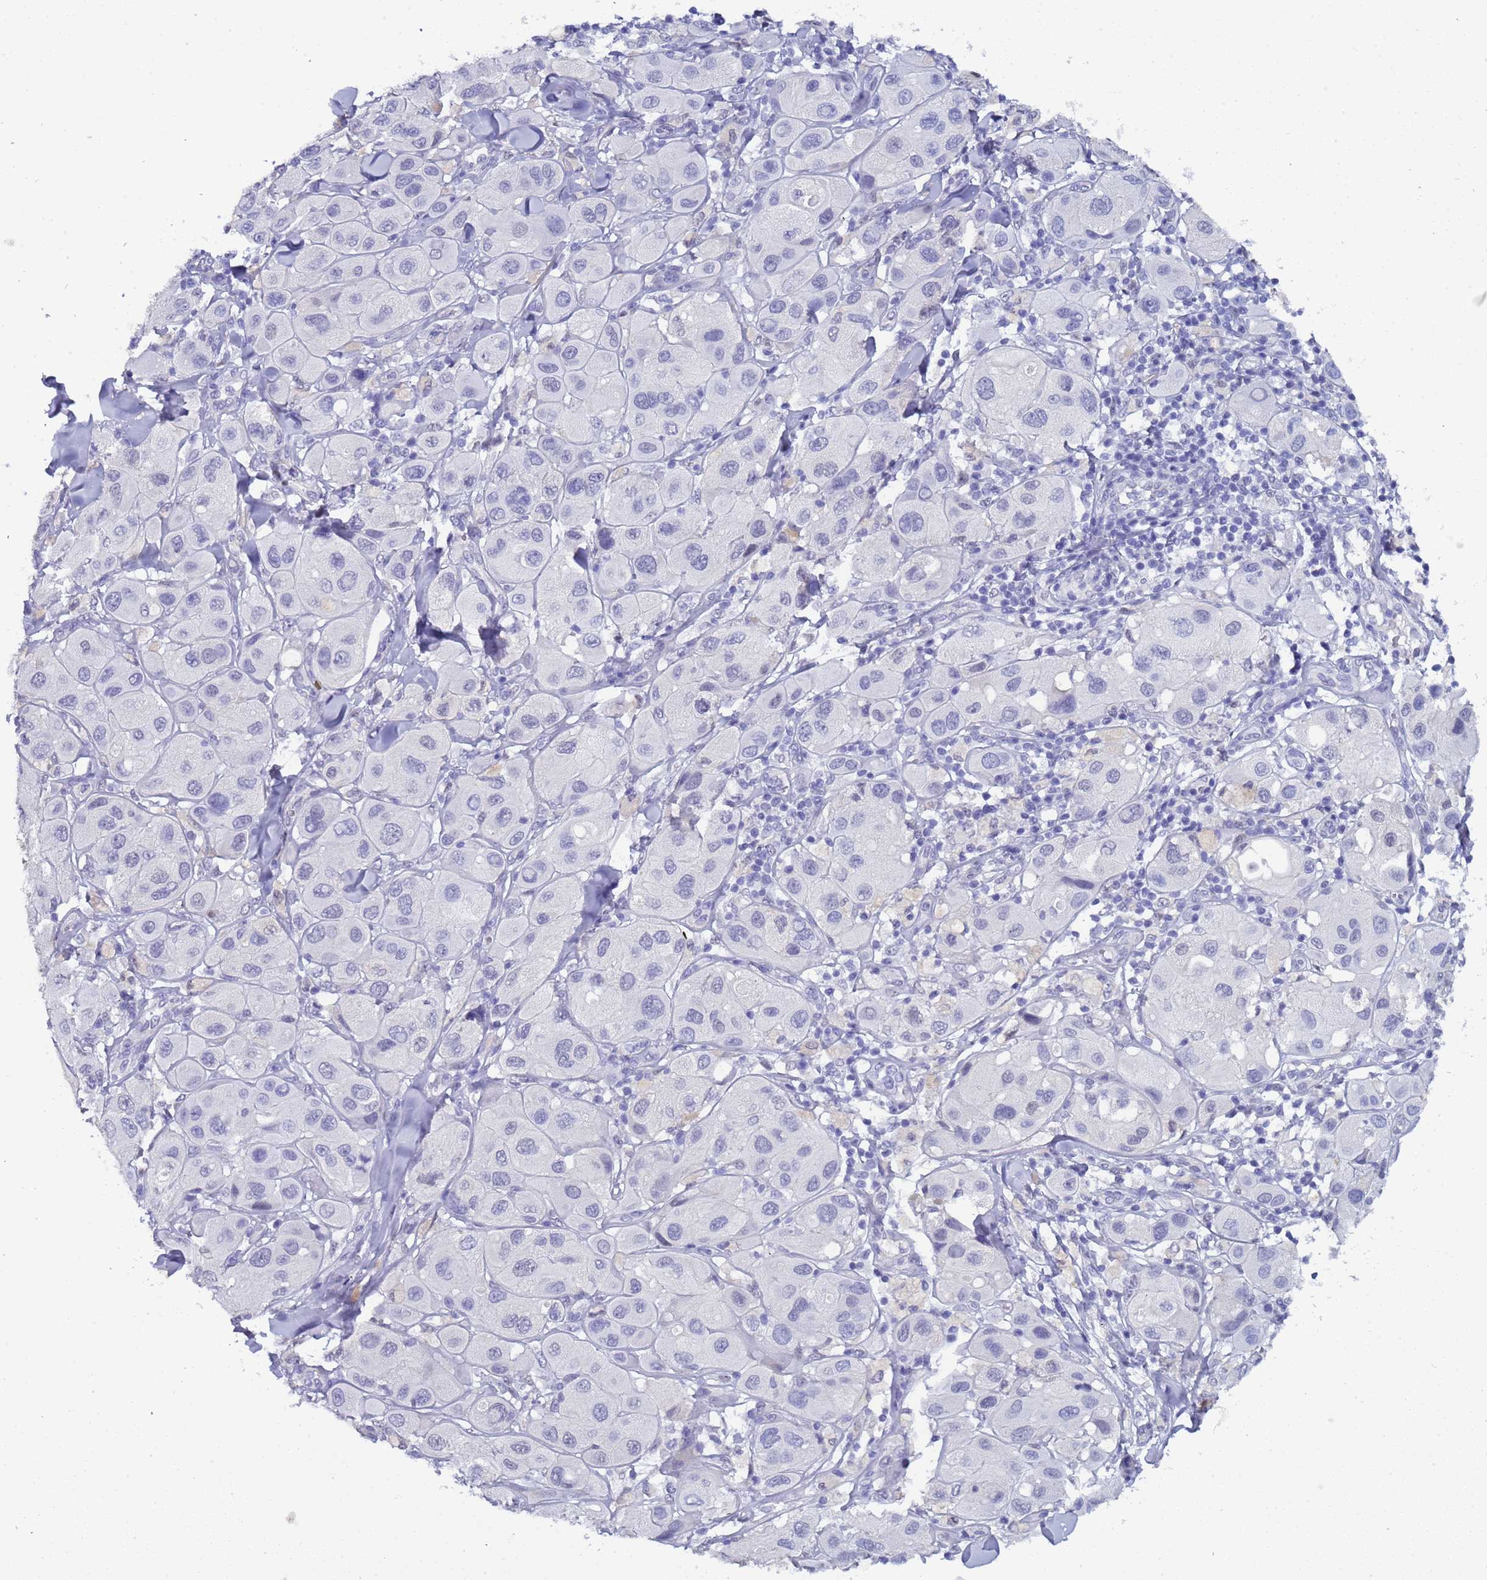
{"staining": {"intensity": "negative", "quantity": "none", "location": "none"}, "tissue": "melanoma", "cell_type": "Tumor cells", "image_type": "cancer", "snomed": [{"axis": "morphology", "description": "Malignant melanoma, Metastatic site"}, {"axis": "topography", "description": "Skin"}], "caption": "Tumor cells show no significant protein staining in melanoma.", "gene": "CTRC", "patient": {"sex": "male", "age": 41}}